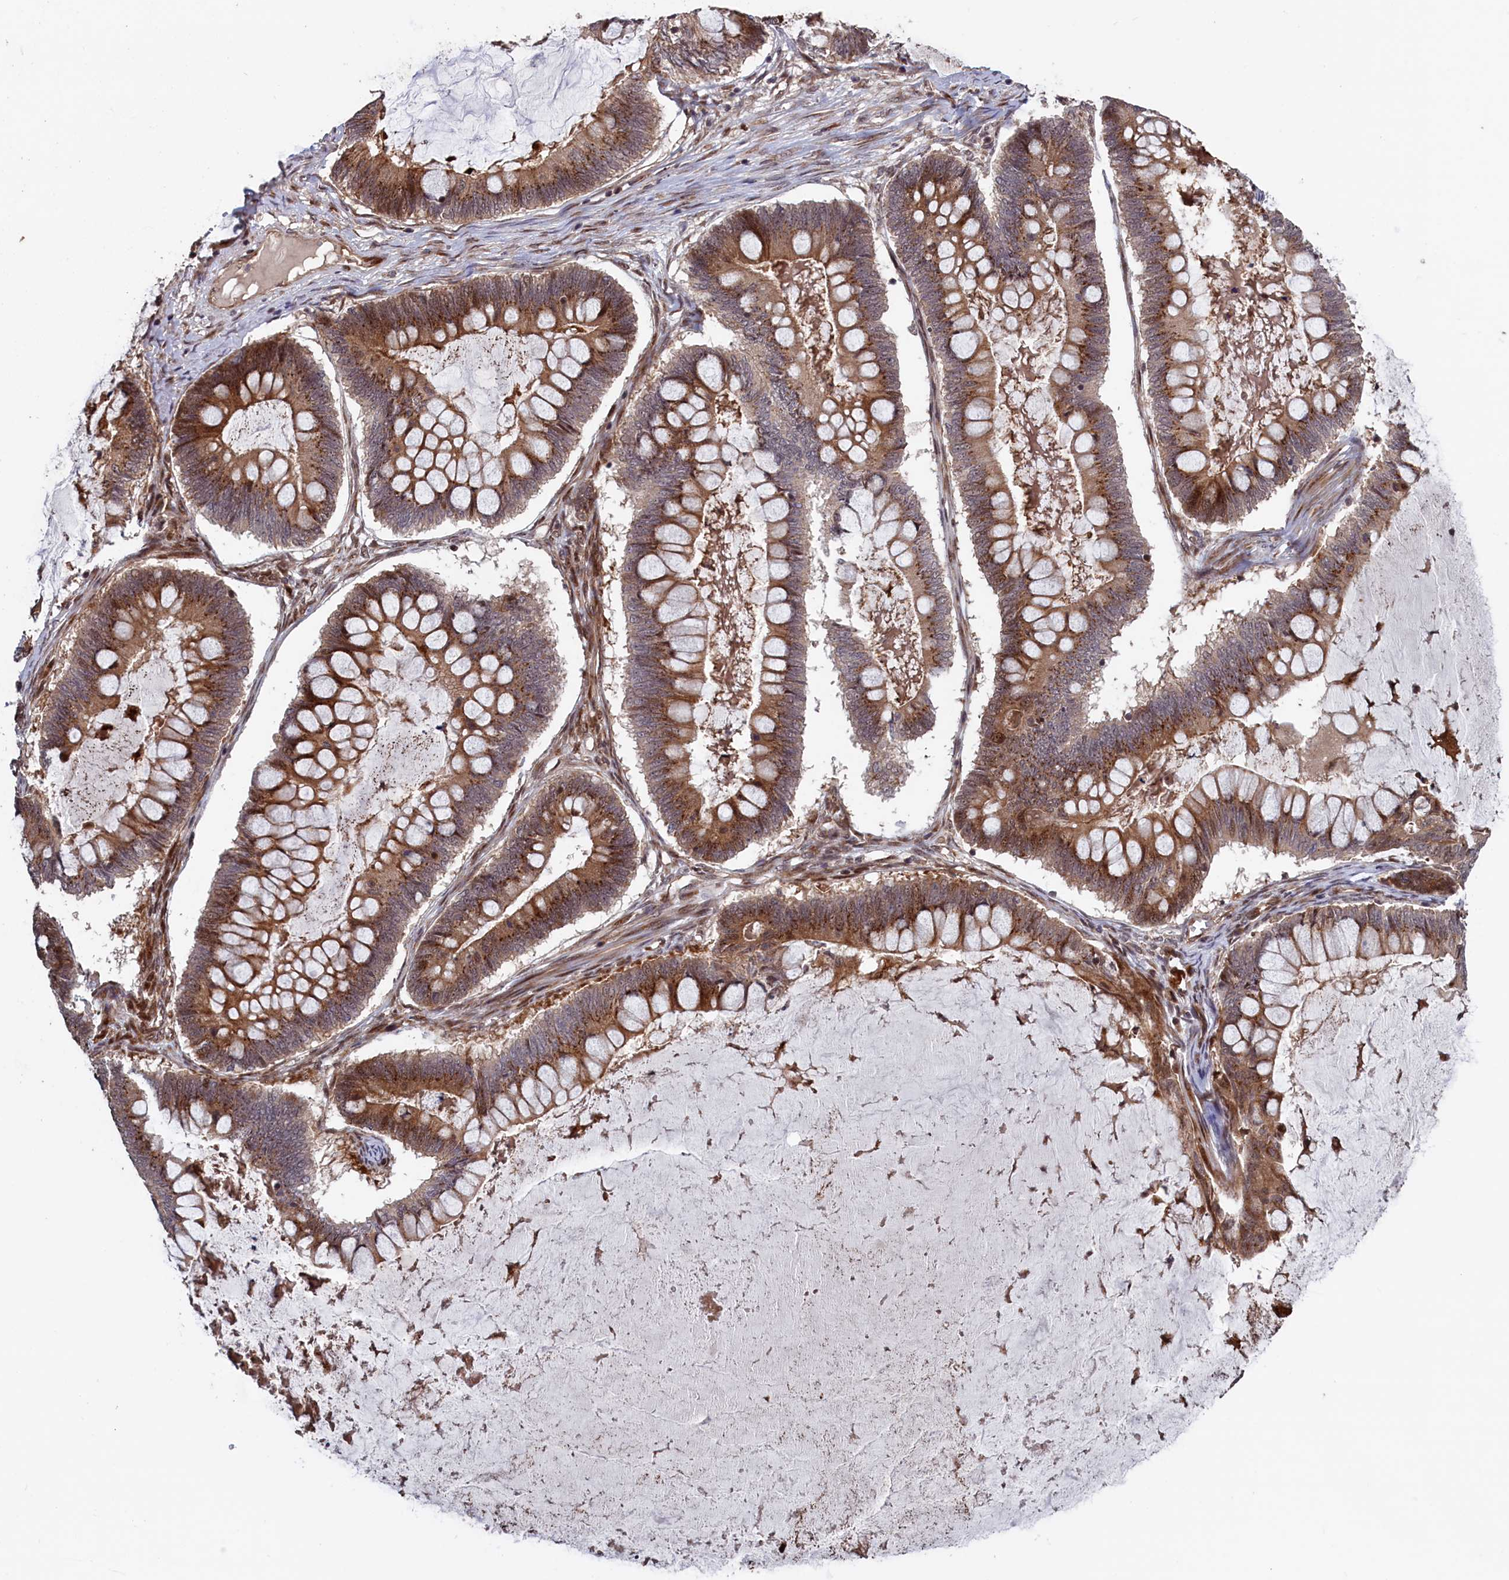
{"staining": {"intensity": "moderate", "quantity": ">75%", "location": "cytoplasmic/membranous,nuclear"}, "tissue": "ovarian cancer", "cell_type": "Tumor cells", "image_type": "cancer", "snomed": [{"axis": "morphology", "description": "Cystadenocarcinoma, mucinous, NOS"}, {"axis": "topography", "description": "Ovary"}], "caption": "Immunohistochemical staining of human ovarian cancer shows moderate cytoplasmic/membranous and nuclear protein expression in approximately >75% of tumor cells. (IHC, brightfield microscopy, high magnification).", "gene": "LSG1", "patient": {"sex": "female", "age": 61}}